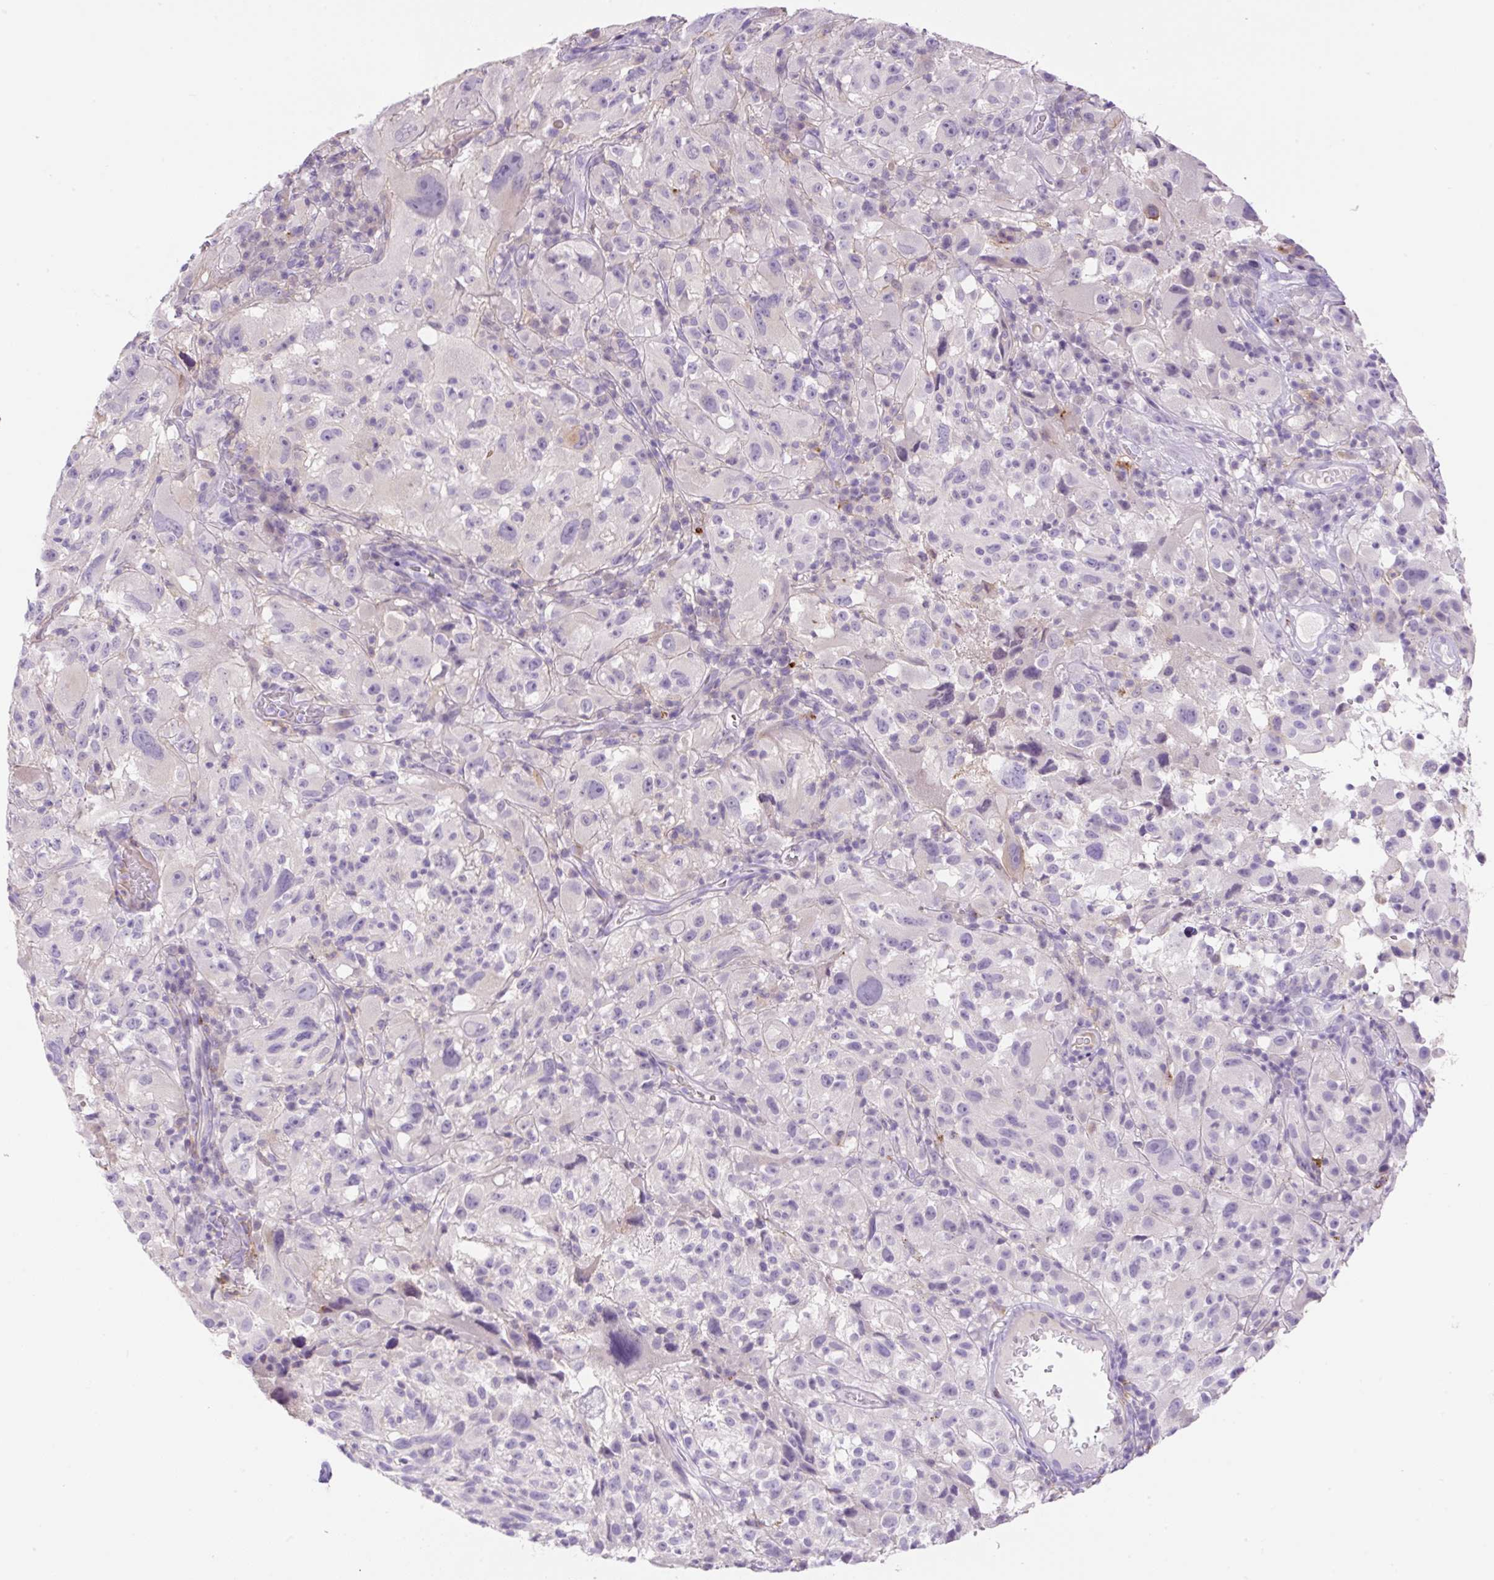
{"staining": {"intensity": "negative", "quantity": "none", "location": "none"}, "tissue": "melanoma", "cell_type": "Tumor cells", "image_type": "cancer", "snomed": [{"axis": "morphology", "description": "Malignant melanoma, NOS"}, {"axis": "topography", "description": "Skin"}], "caption": "High magnification brightfield microscopy of malignant melanoma stained with DAB (brown) and counterstained with hematoxylin (blue): tumor cells show no significant staining.", "gene": "TDRD15", "patient": {"sex": "female", "age": 71}}